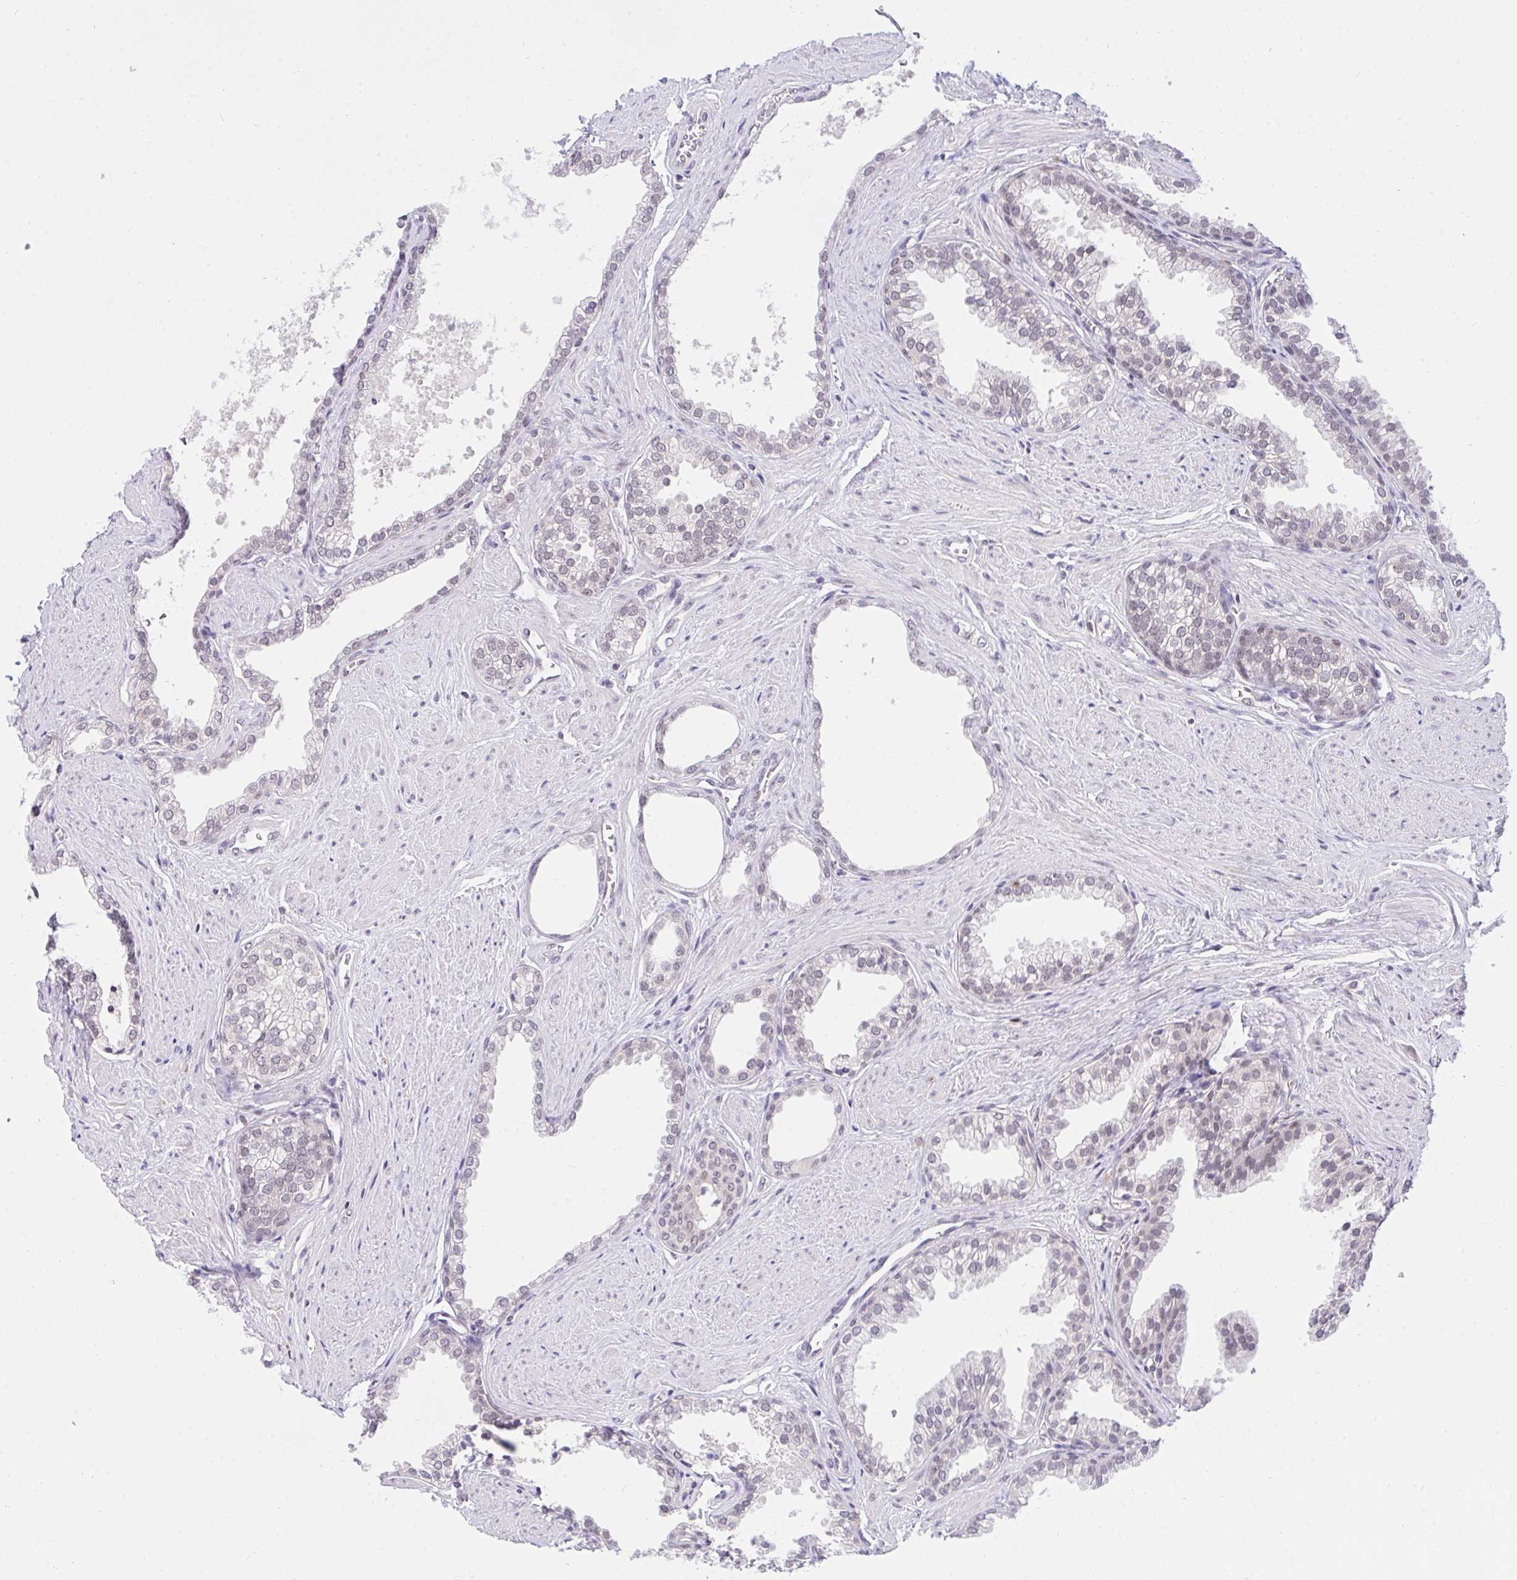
{"staining": {"intensity": "negative", "quantity": "none", "location": "none"}, "tissue": "prostate", "cell_type": "Glandular cells", "image_type": "normal", "snomed": [{"axis": "morphology", "description": "Normal tissue, NOS"}, {"axis": "topography", "description": "Prostate"}, {"axis": "topography", "description": "Peripheral nerve tissue"}], "caption": "Prostate was stained to show a protein in brown. There is no significant expression in glandular cells. (DAB IHC, high magnification).", "gene": "RFC4", "patient": {"sex": "male", "age": 55}}